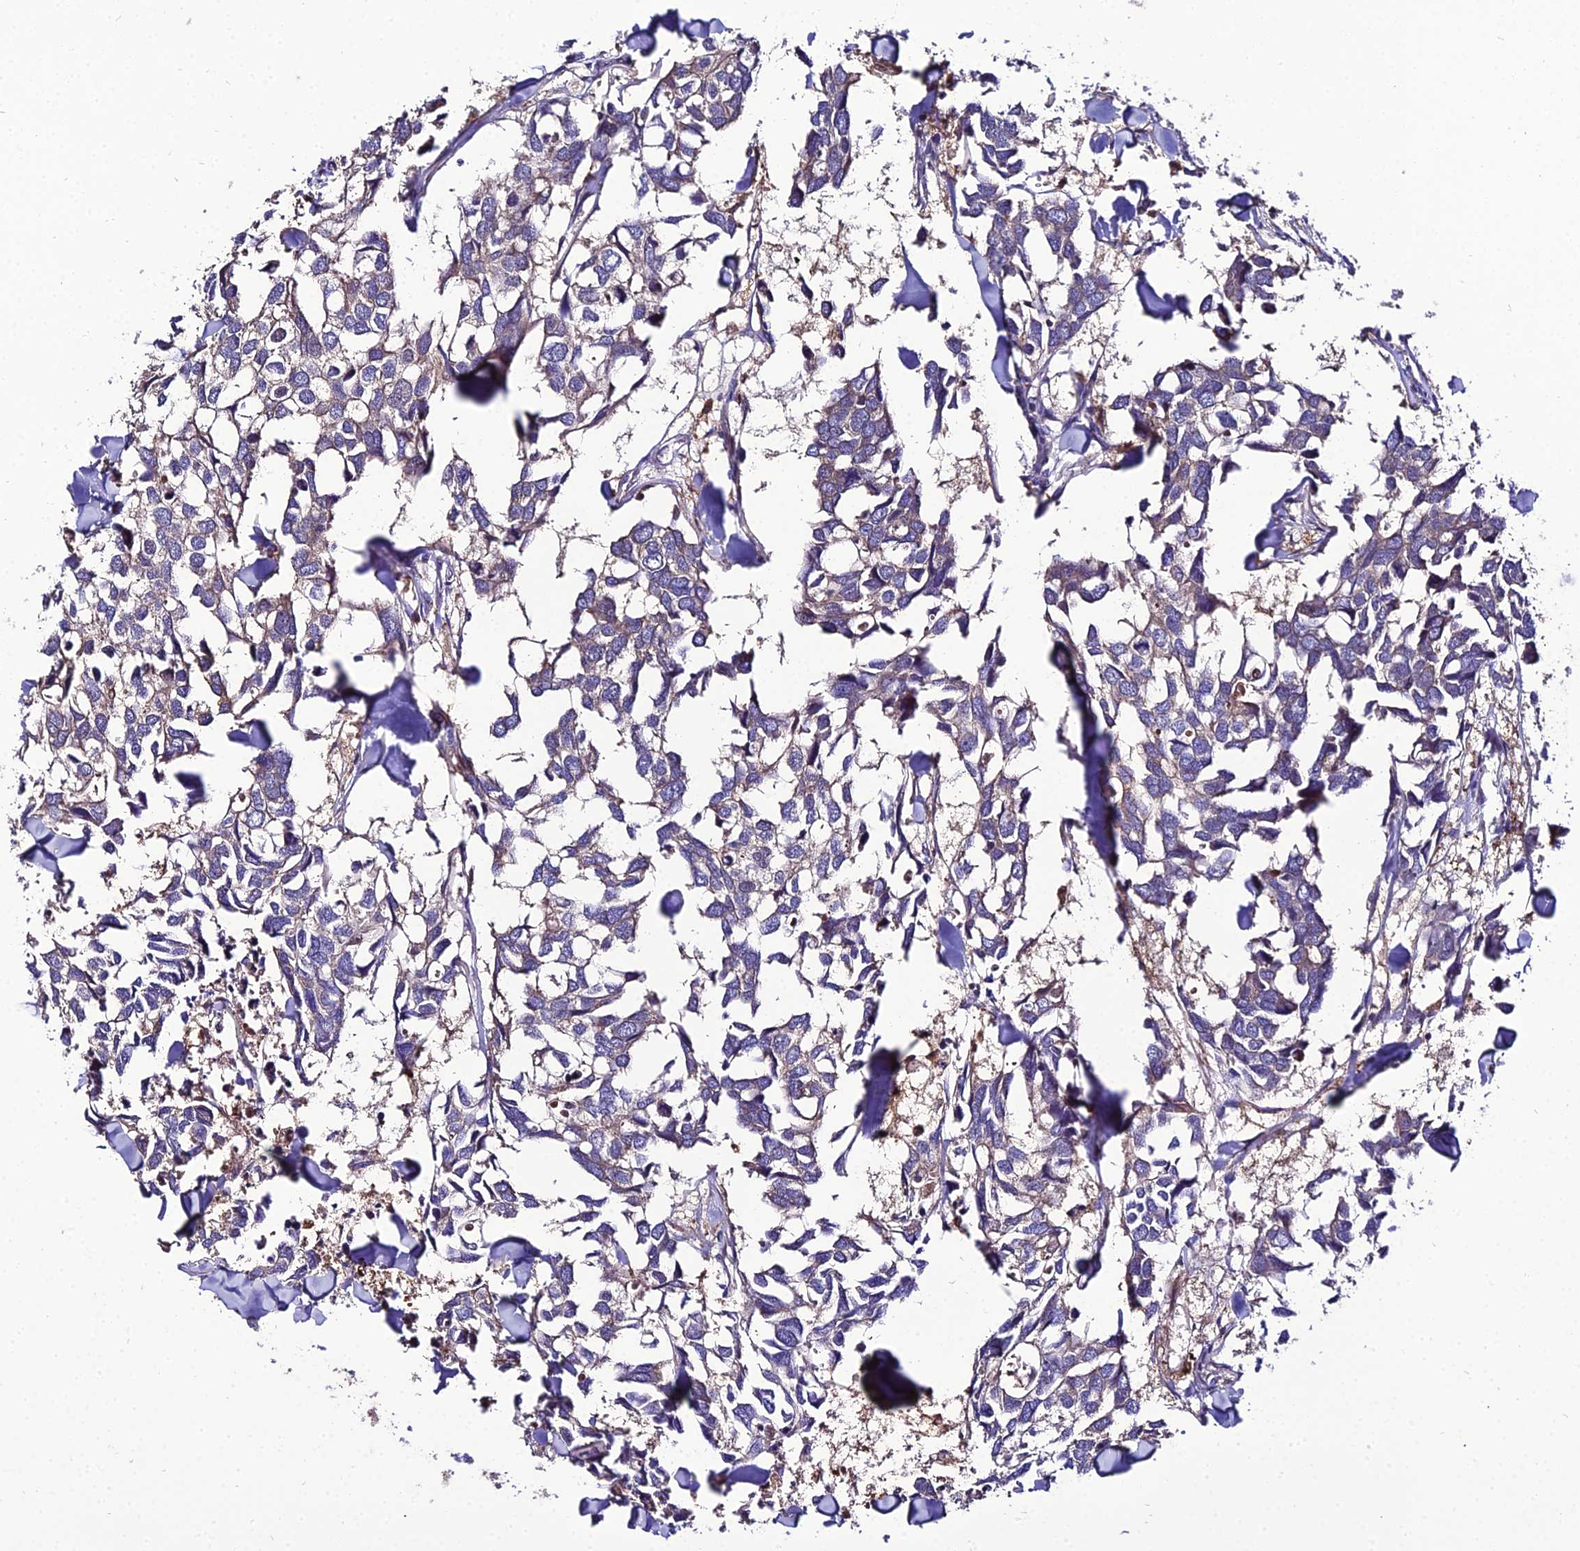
{"staining": {"intensity": "weak", "quantity": "<25%", "location": "cytoplasmic/membranous"}, "tissue": "breast cancer", "cell_type": "Tumor cells", "image_type": "cancer", "snomed": [{"axis": "morphology", "description": "Duct carcinoma"}, {"axis": "topography", "description": "Breast"}], "caption": "DAB (3,3'-diaminobenzidine) immunohistochemical staining of human breast cancer (infiltrating ductal carcinoma) demonstrates no significant expression in tumor cells. Brightfield microscopy of immunohistochemistry stained with DAB (brown) and hematoxylin (blue), captured at high magnification.", "gene": "C2orf69", "patient": {"sex": "female", "age": 83}}